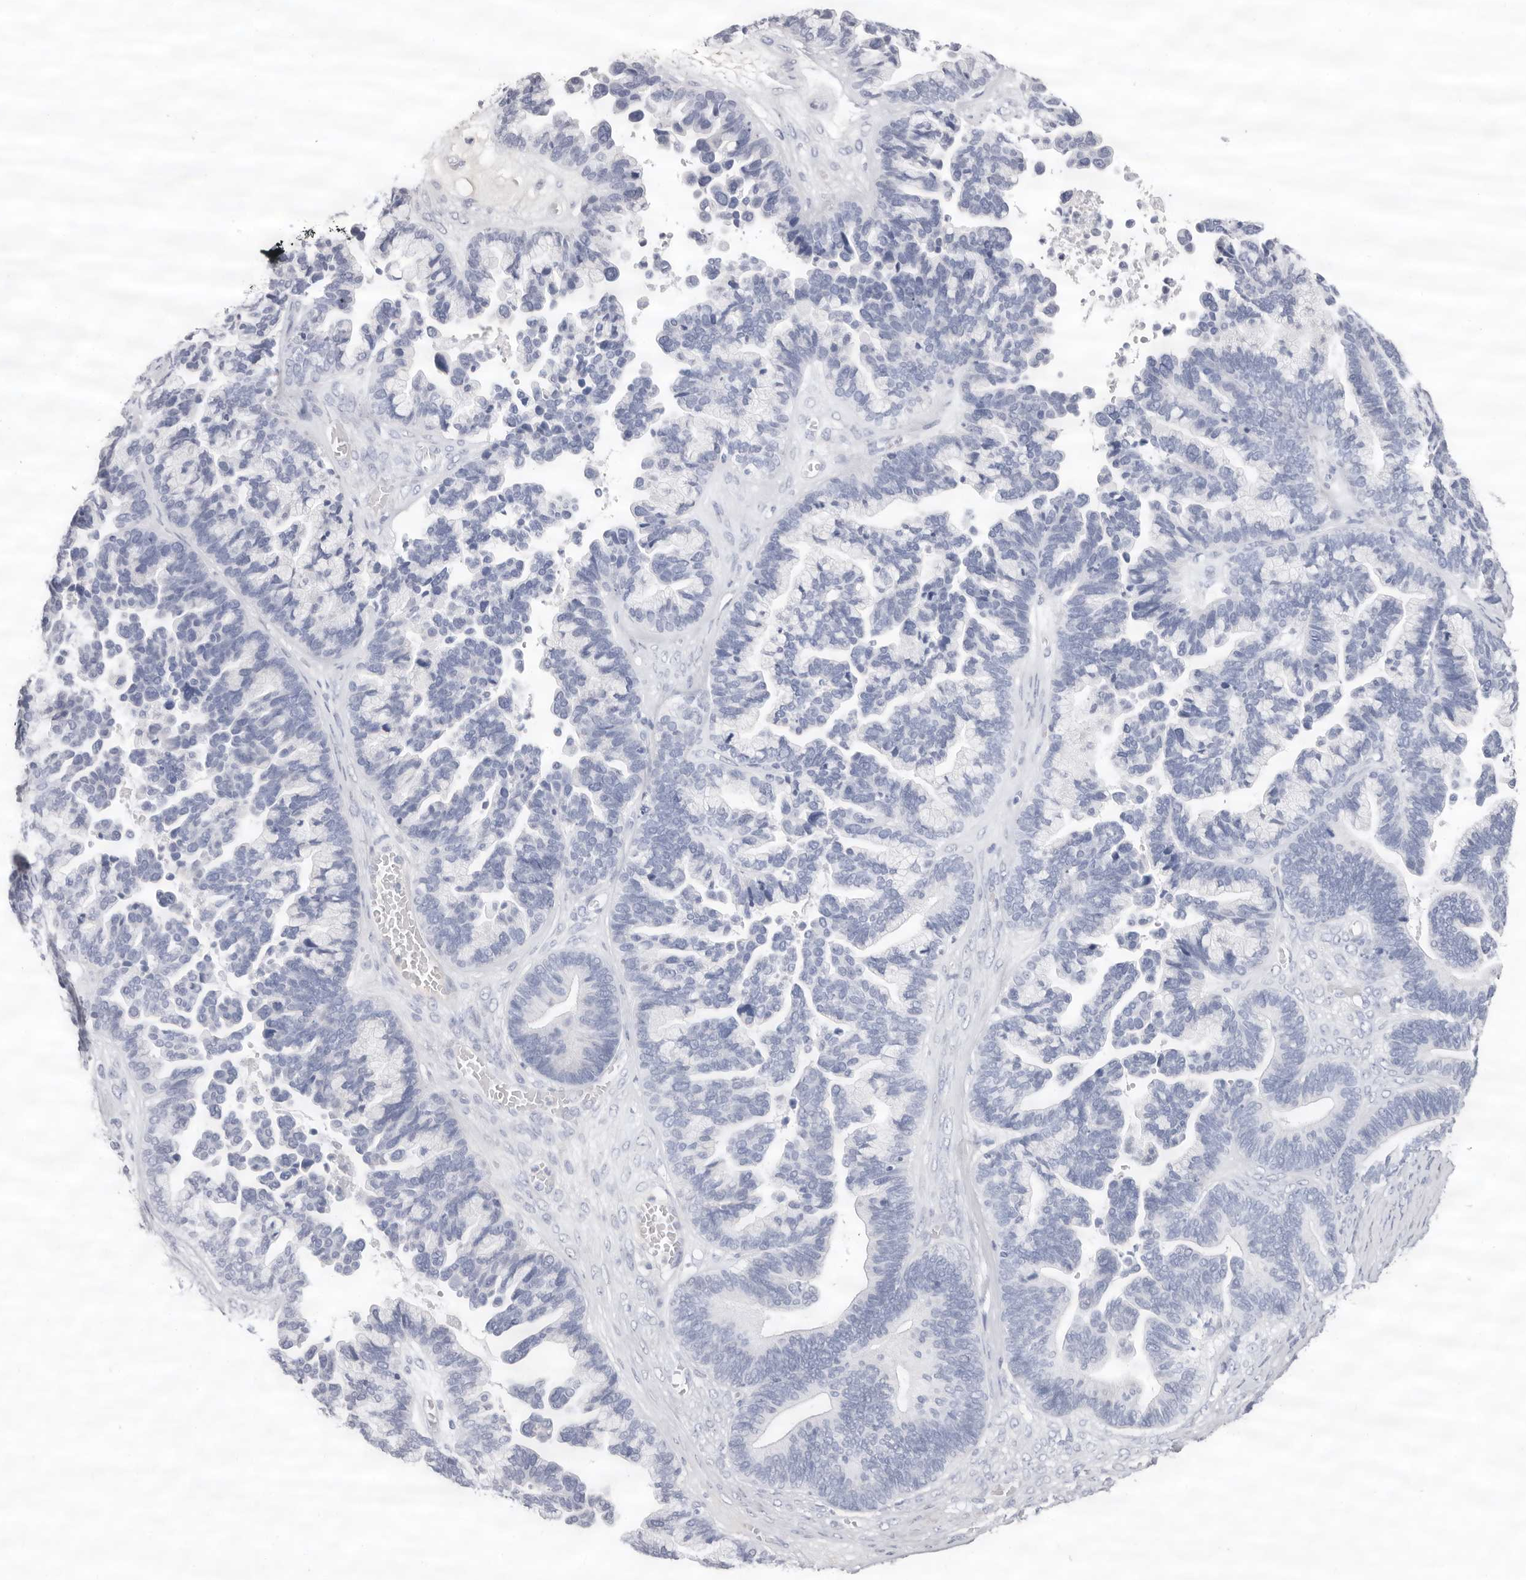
{"staining": {"intensity": "negative", "quantity": "none", "location": "none"}, "tissue": "ovarian cancer", "cell_type": "Tumor cells", "image_type": "cancer", "snomed": [{"axis": "morphology", "description": "Cystadenocarcinoma, serous, NOS"}, {"axis": "topography", "description": "Ovary"}], "caption": "This is a micrograph of IHC staining of ovarian serous cystadenocarcinoma, which shows no staining in tumor cells.", "gene": "LPO", "patient": {"sex": "female", "age": 56}}